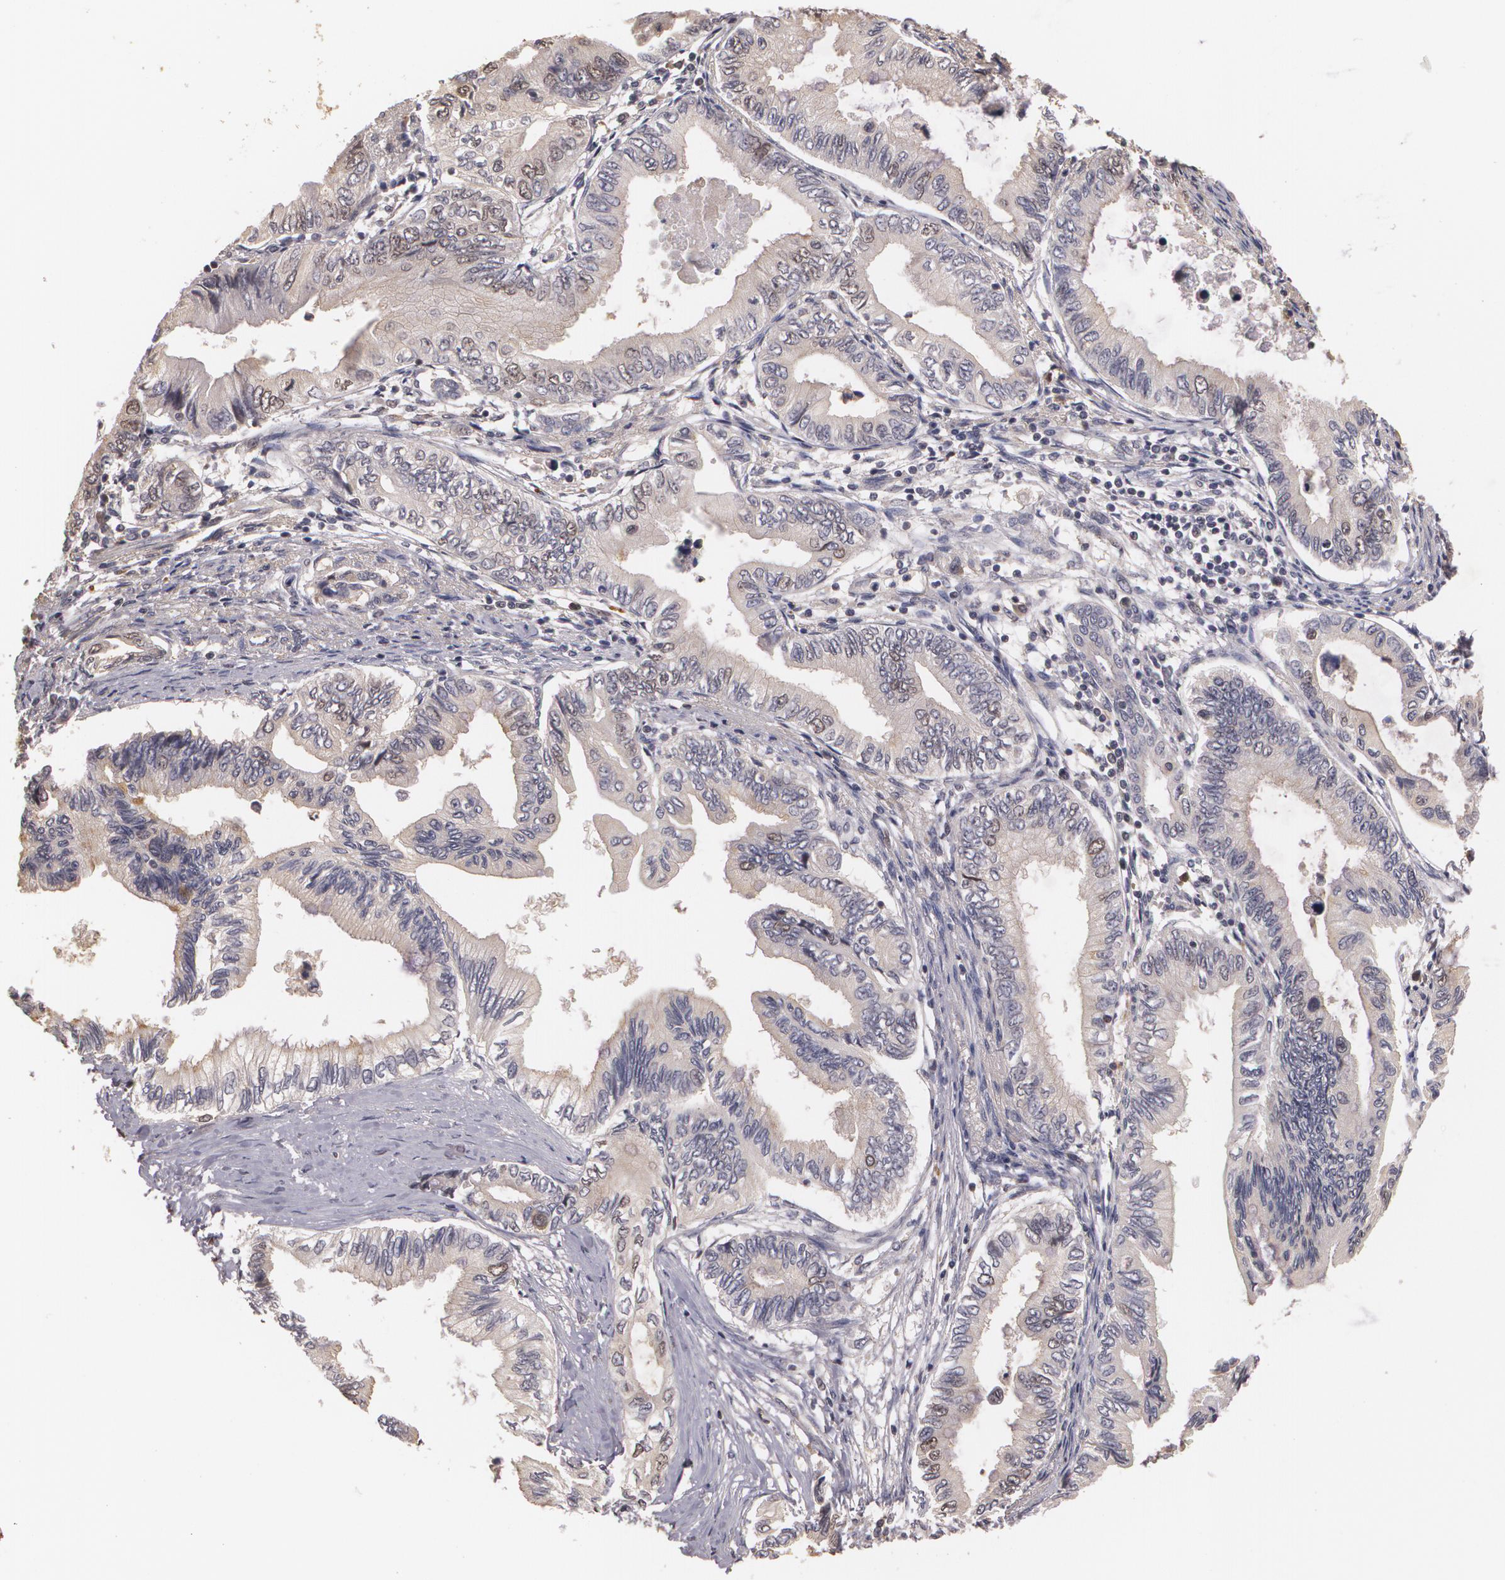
{"staining": {"intensity": "weak", "quantity": "25%-75%", "location": "cytoplasmic/membranous,nuclear"}, "tissue": "pancreatic cancer", "cell_type": "Tumor cells", "image_type": "cancer", "snomed": [{"axis": "morphology", "description": "Adenocarcinoma, NOS"}, {"axis": "topography", "description": "Pancreas"}], "caption": "Human pancreatic adenocarcinoma stained with a protein marker reveals weak staining in tumor cells.", "gene": "BRCA1", "patient": {"sex": "female", "age": 66}}